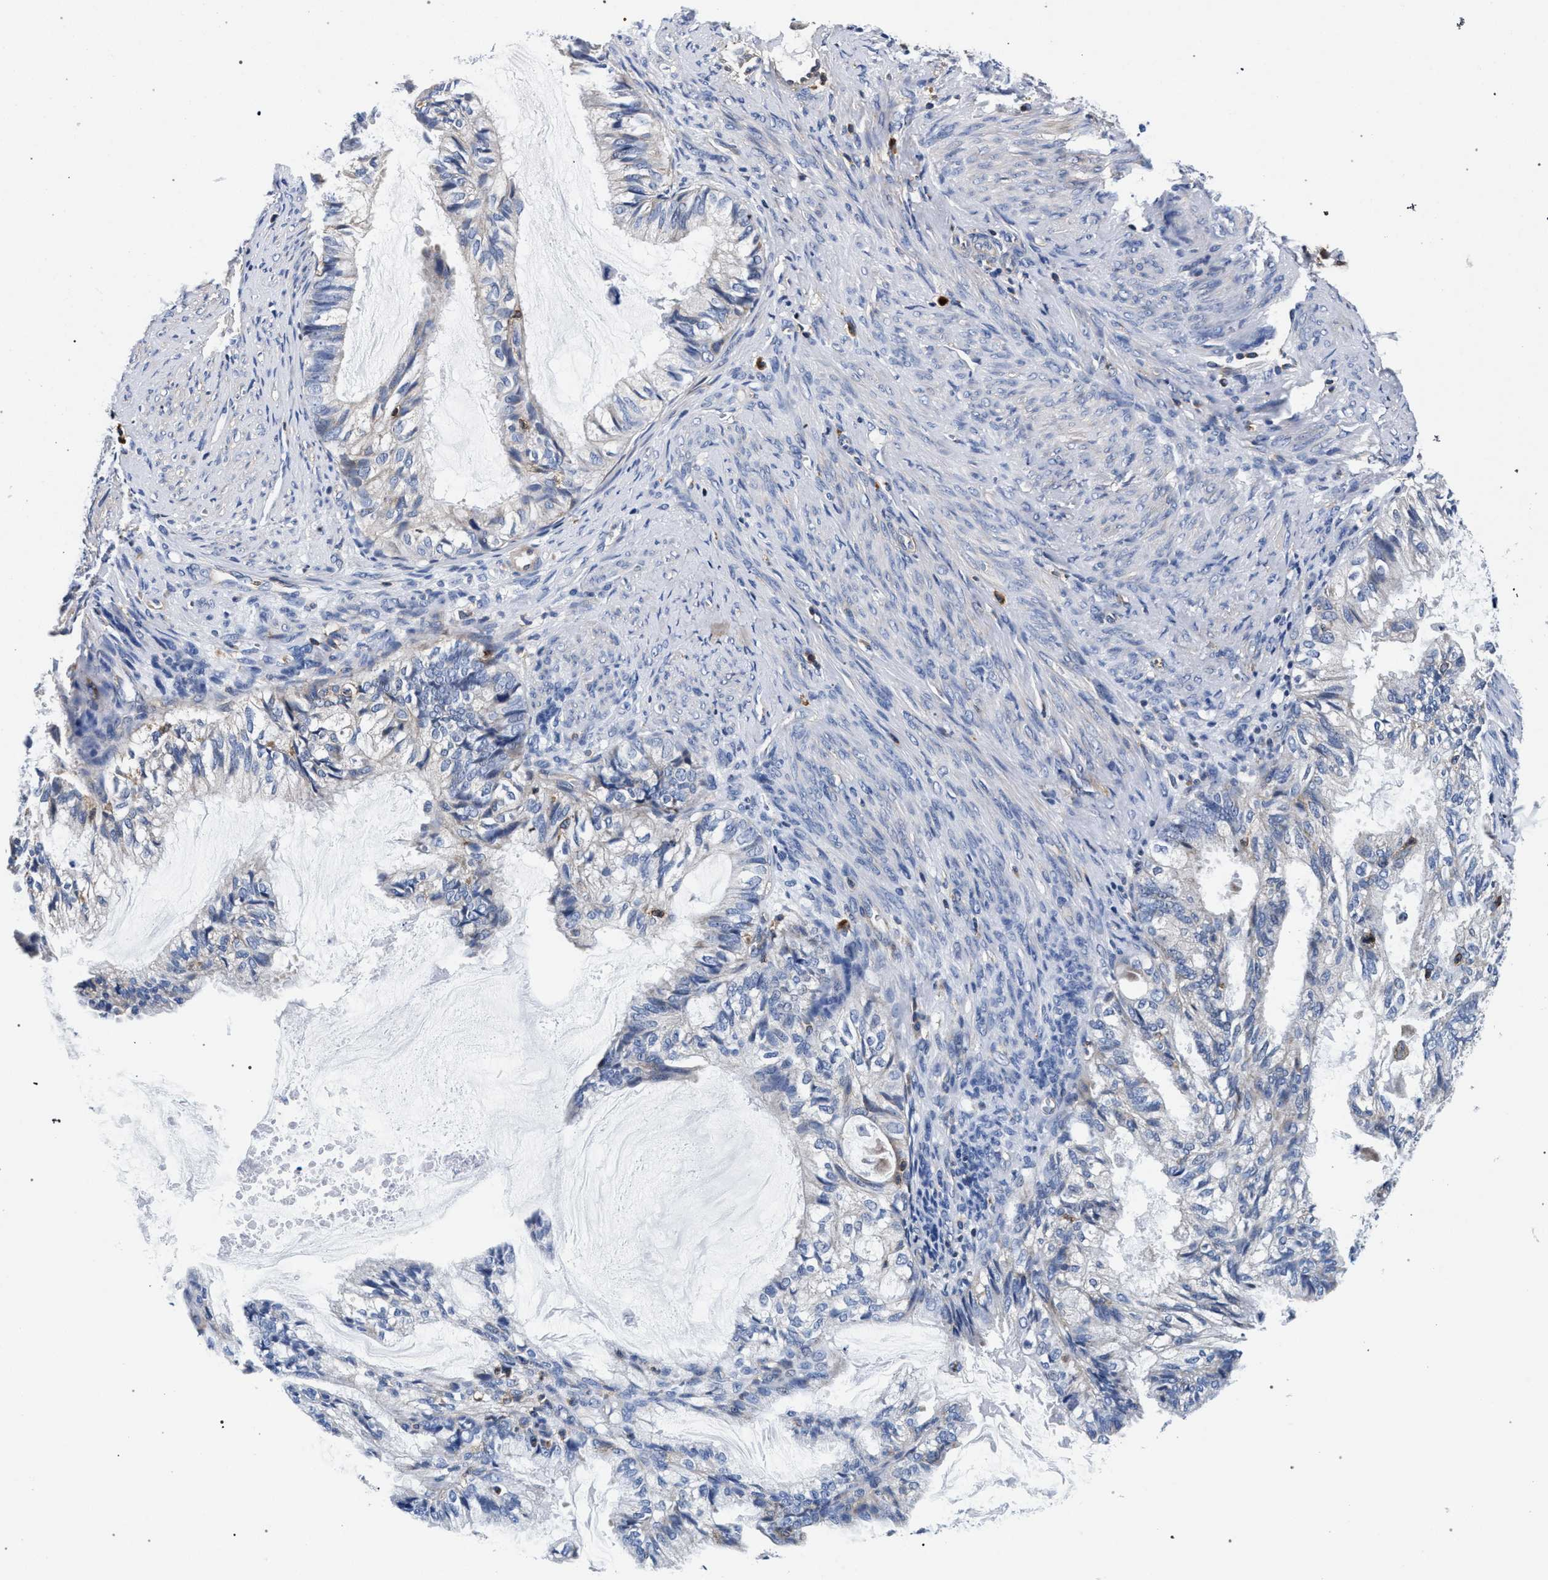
{"staining": {"intensity": "negative", "quantity": "none", "location": "none"}, "tissue": "cervical cancer", "cell_type": "Tumor cells", "image_type": "cancer", "snomed": [{"axis": "morphology", "description": "Normal tissue, NOS"}, {"axis": "morphology", "description": "Adenocarcinoma, NOS"}, {"axis": "topography", "description": "Cervix"}, {"axis": "topography", "description": "Endometrium"}], "caption": "An image of human cervical cancer is negative for staining in tumor cells.", "gene": "LASP1", "patient": {"sex": "female", "age": 86}}